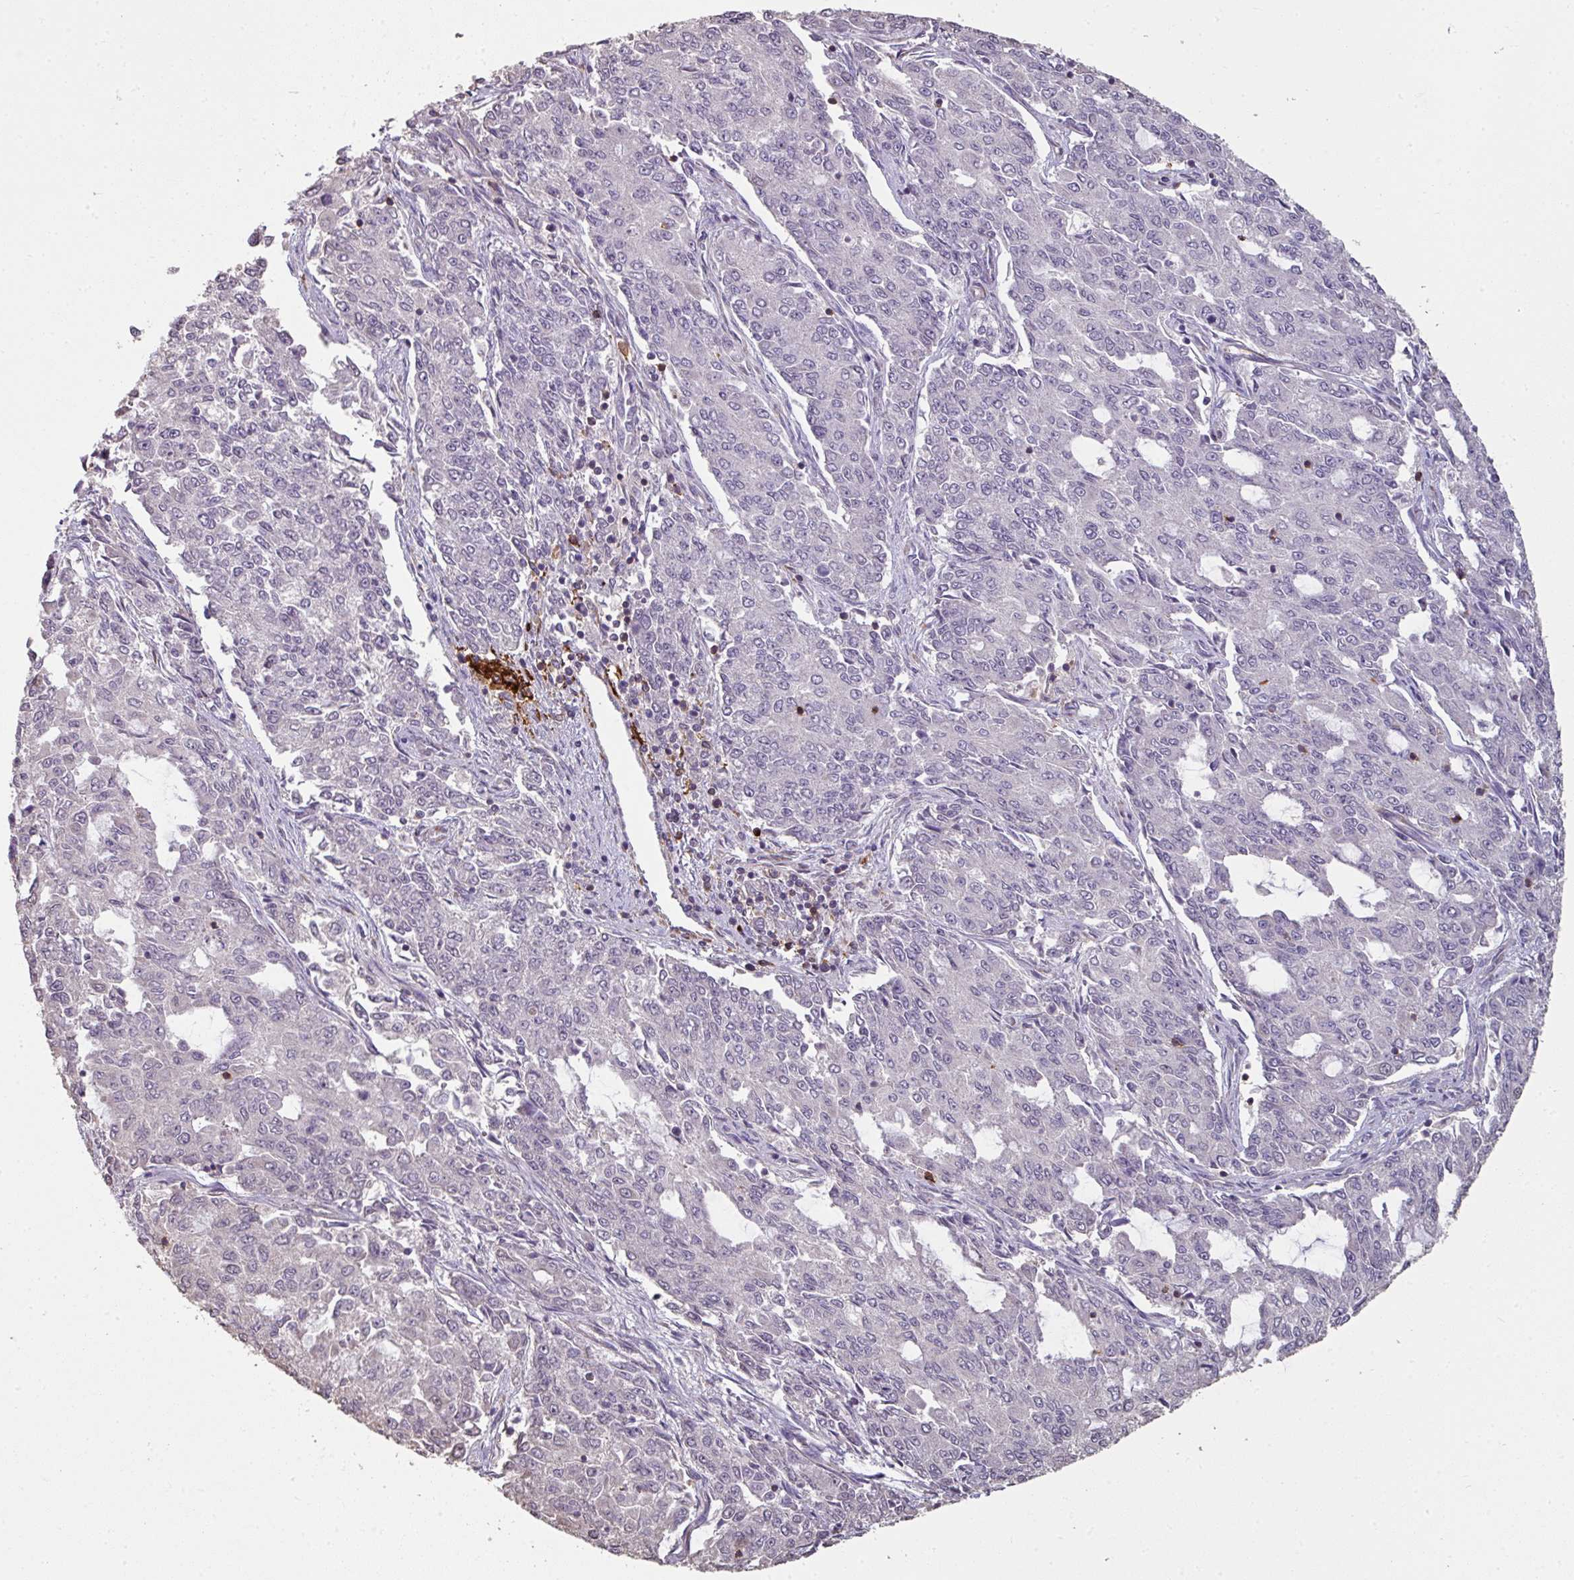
{"staining": {"intensity": "negative", "quantity": "none", "location": "none"}, "tissue": "endometrial cancer", "cell_type": "Tumor cells", "image_type": "cancer", "snomed": [{"axis": "morphology", "description": "Adenocarcinoma, NOS"}, {"axis": "topography", "description": "Endometrium"}], "caption": "Immunohistochemistry (IHC) histopathology image of neoplastic tissue: human endometrial cancer (adenocarcinoma) stained with DAB (3,3'-diaminobenzidine) exhibits no significant protein expression in tumor cells.", "gene": "OLFML2B", "patient": {"sex": "female", "age": 50}}